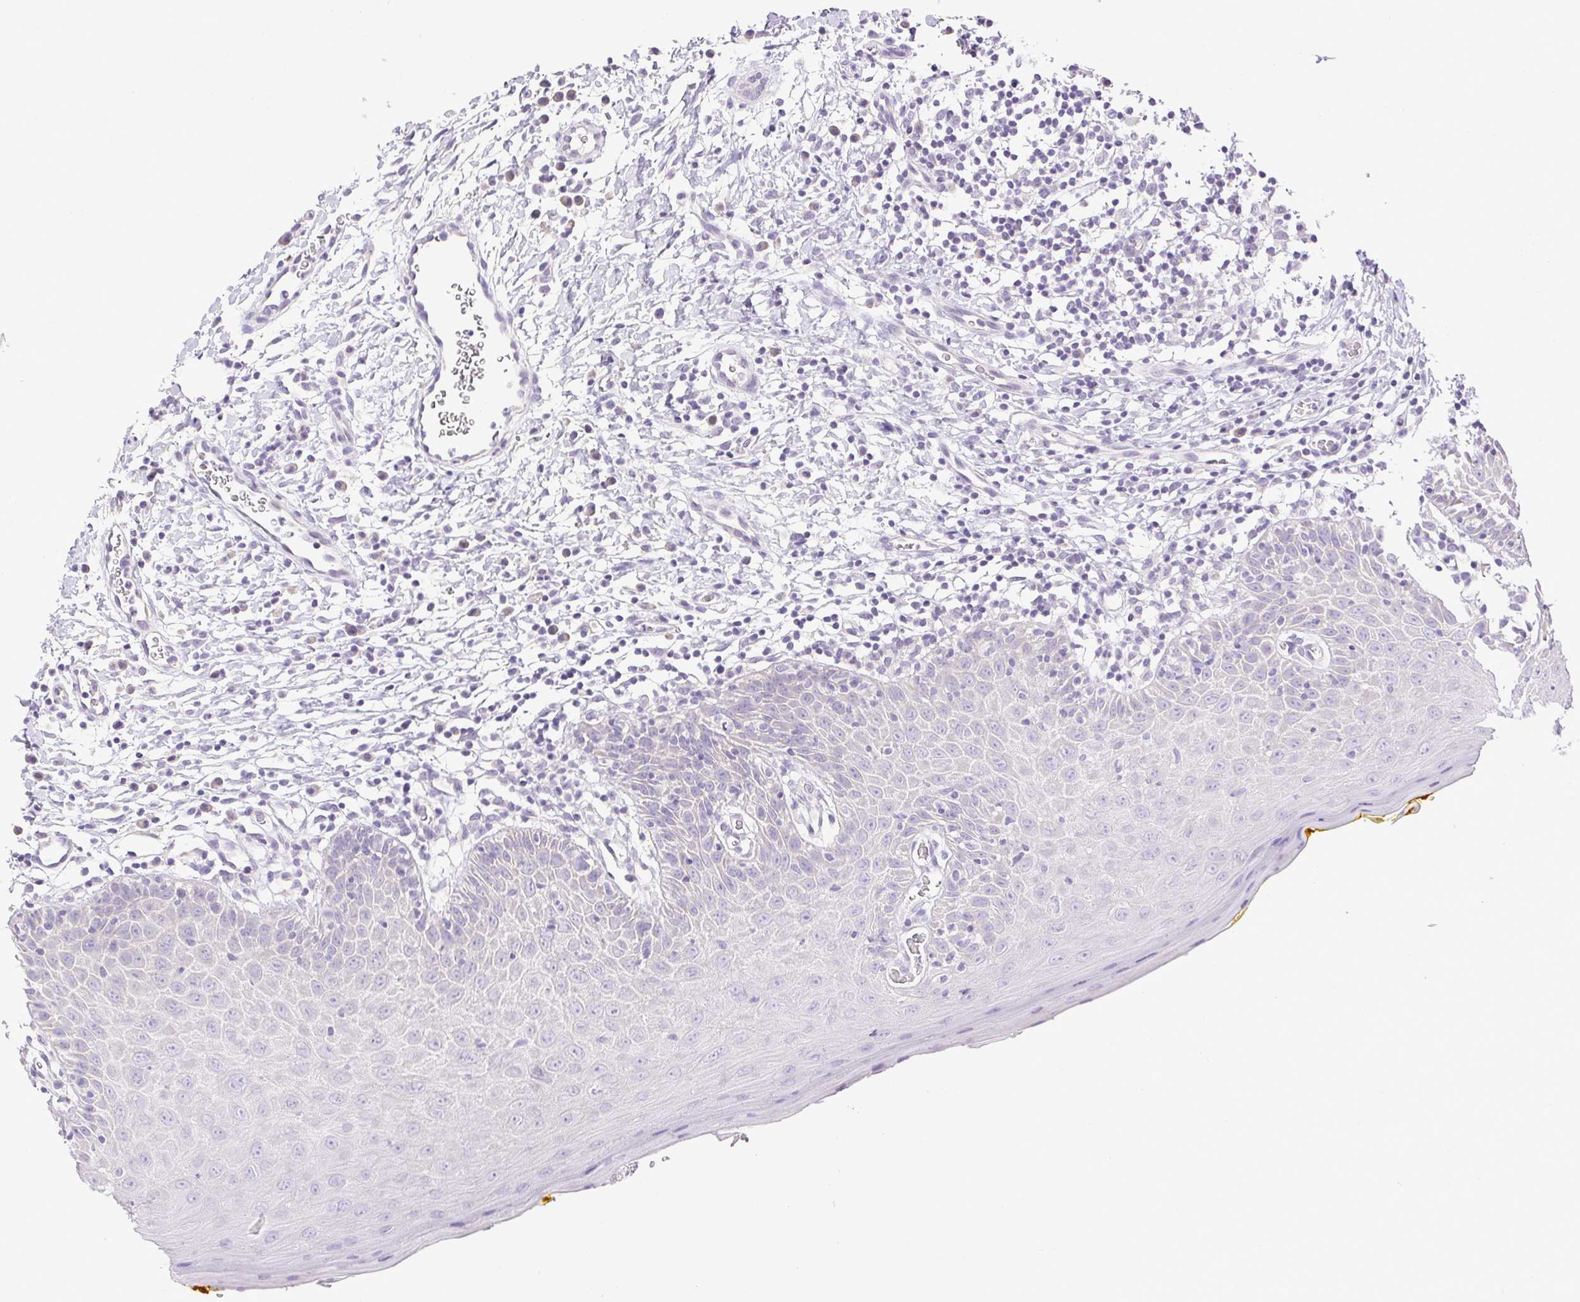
{"staining": {"intensity": "negative", "quantity": "none", "location": "none"}, "tissue": "oral mucosa", "cell_type": "Squamous epithelial cells", "image_type": "normal", "snomed": [{"axis": "morphology", "description": "Normal tissue, NOS"}, {"axis": "topography", "description": "Oral tissue"}, {"axis": "topography", "description": "Tounge, NOS"}], "caption": "Immunohistochemistry (IHC) photomicrograph of benign oral mucosa stained for a protein (brown), which reveals no positivity in squamous epithelial cells. Brightfield microscopy of IHC stained with DAB (3,3'-diaminobenzidine) (brown) and hematoxylin (blue), captured at high magnification.", "gene": "PAPPA2", "patient": {"sex": "female", "age": 58}}